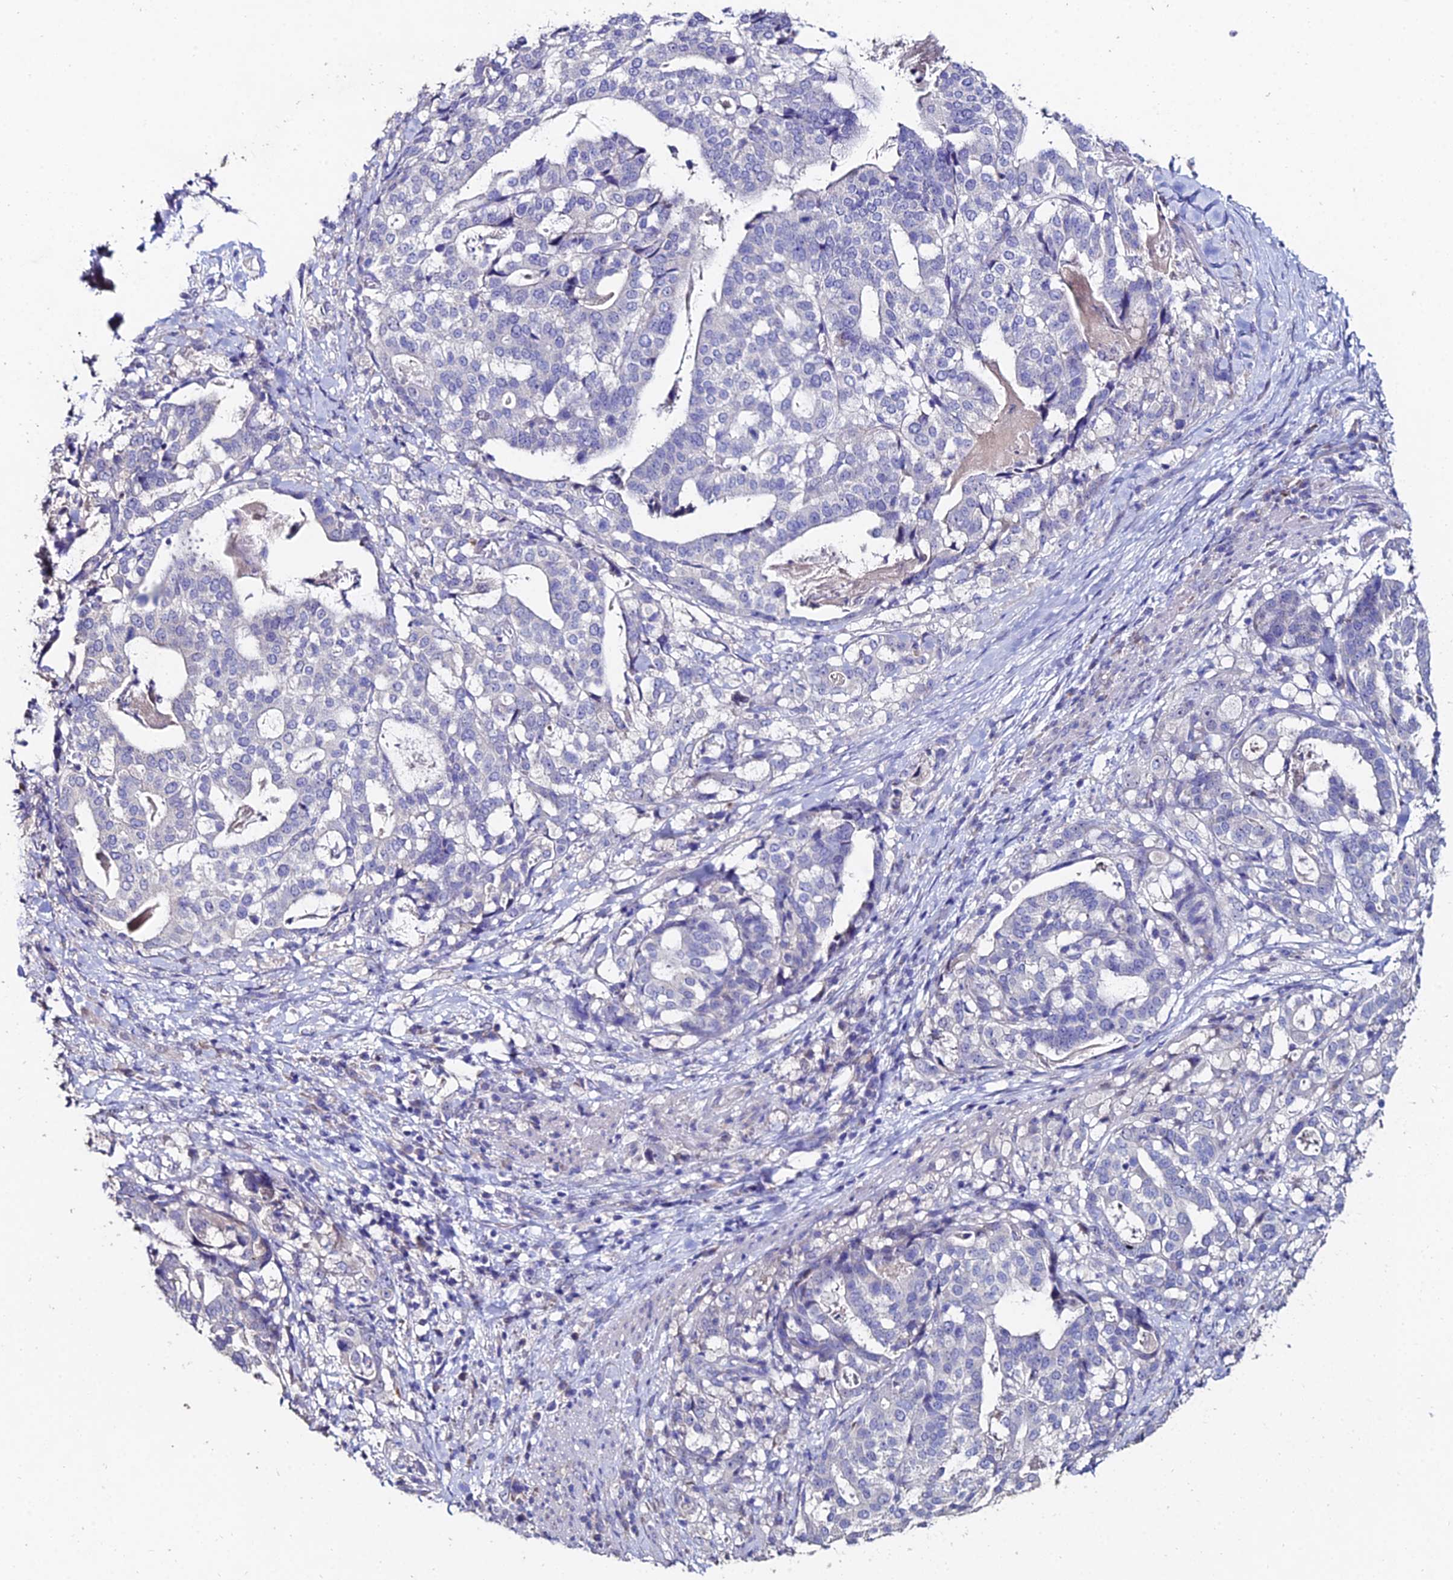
{"staining": {"intensity": "negative", "quantity": "none", "location": "none"}, "tissue": "stomach cancer", "cell_type": "Tumor cells", "image_type": "cancer", "snomed": [{"axis": "morphology", "description": "Adenocarcinoma, NOS"}, {"axis": "topography", "description": "Stomach"}], "caption": "Immunohistochemistry of stomach adenocarcinoma demonstrates no expression in tumor cells. (Stains: DAB (3,3'-diaminobenzidine) IHC with hematoxylin counter stain, Microscopy: brightfield microscopy at high magnification).", "gene": "ESRRG", "patient": {"sex": "male", "age": 48}}